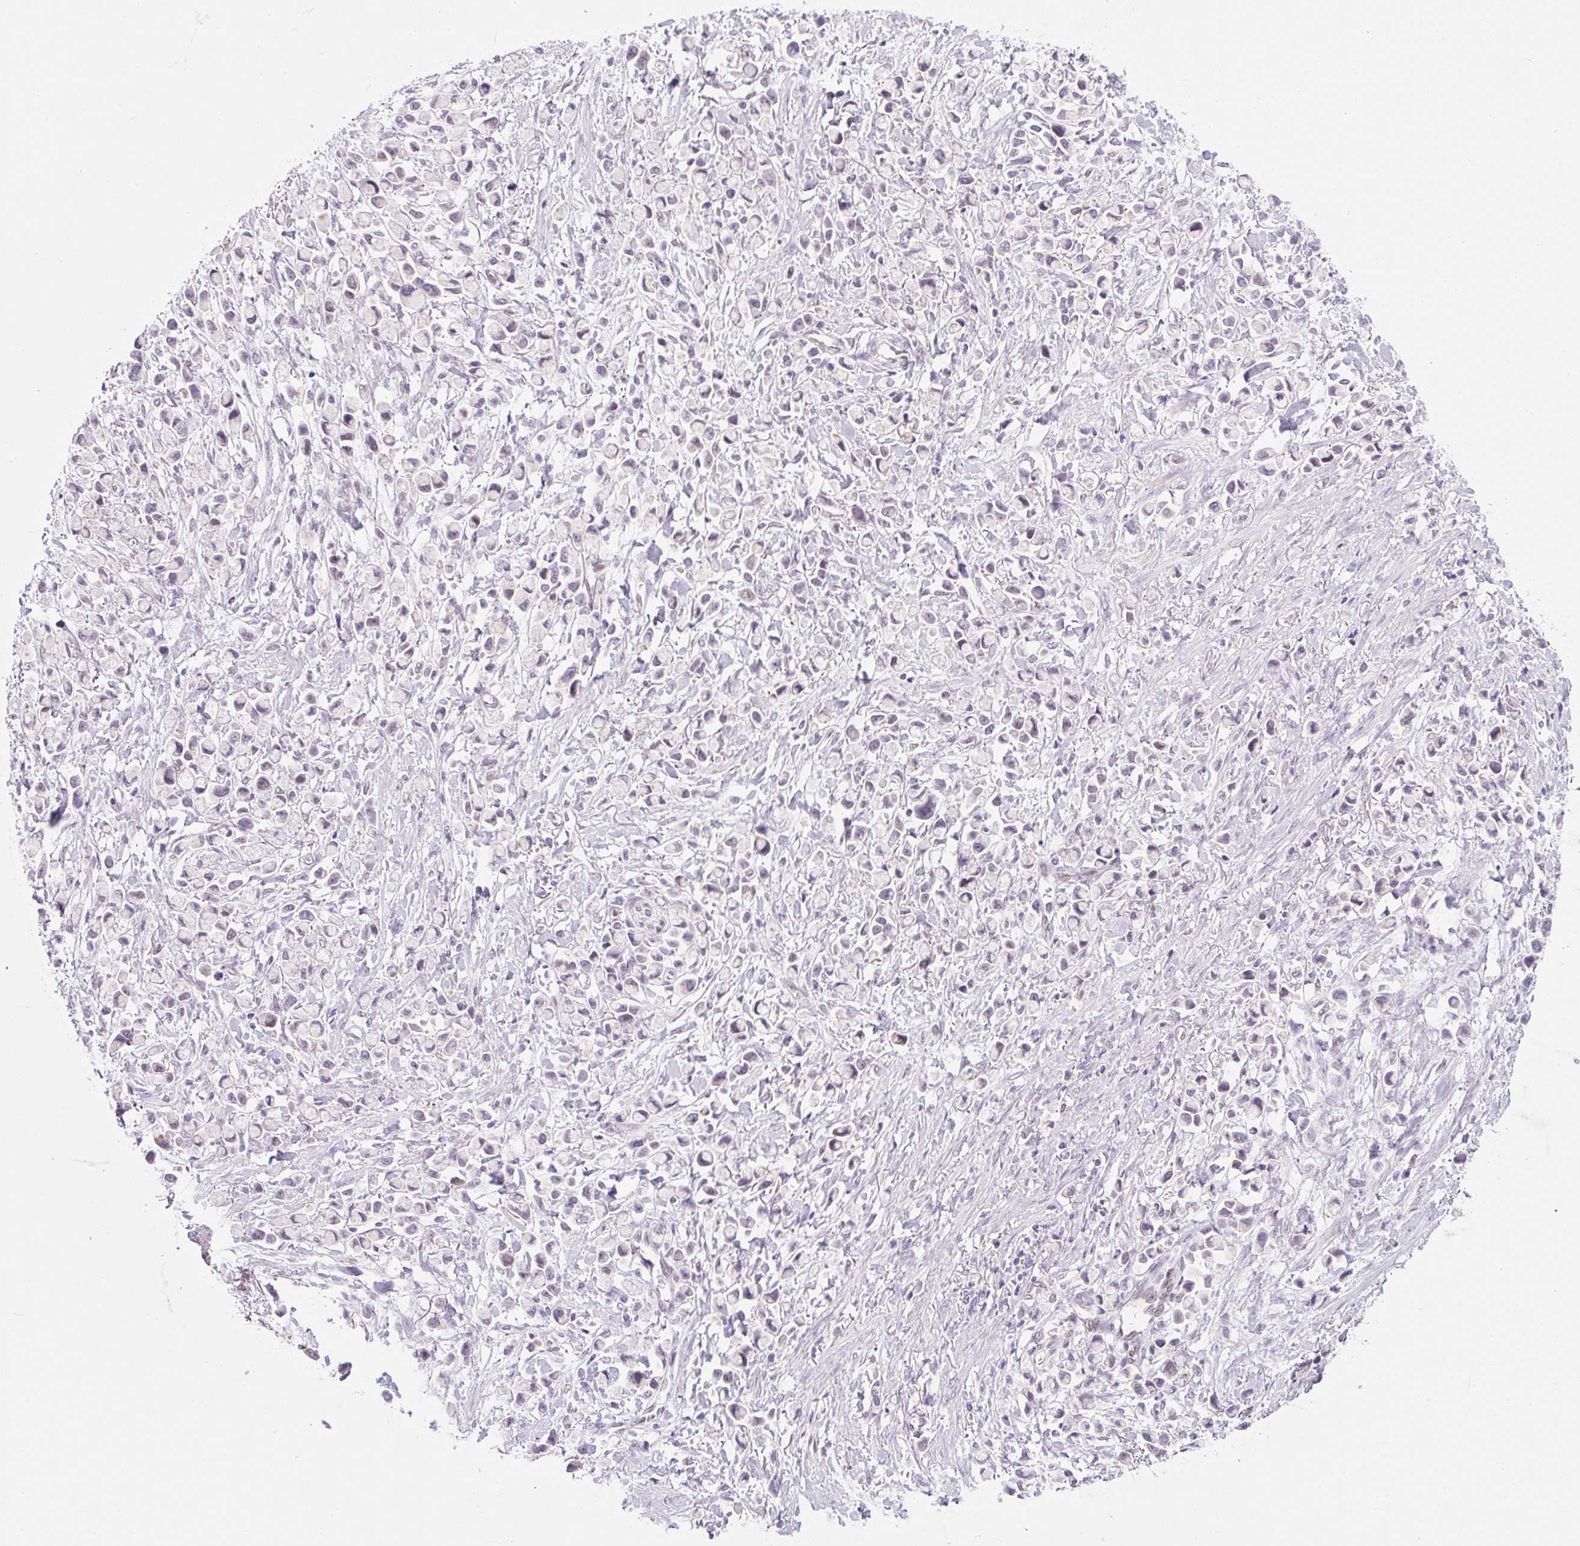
{"staining": {"intensity": "negative", "quantity": "none", "location": "none"}, "tissue": "stomach cancer", "cell_type": "Tumor cells", "image_type": "cancer", "snomed": [{"axis": "morphology", "description": "Adenocarcinoma, NOS"}, {"axis": "topography", "description": "Stomach"}], "caption": "A high-resolution histopathology image shows IHC staining of stomach adenocarcinoma, which reveals no significant staining in tumor cells.", "gene": "SYNE3", "patient": {"sex": "female", "age": 81}}